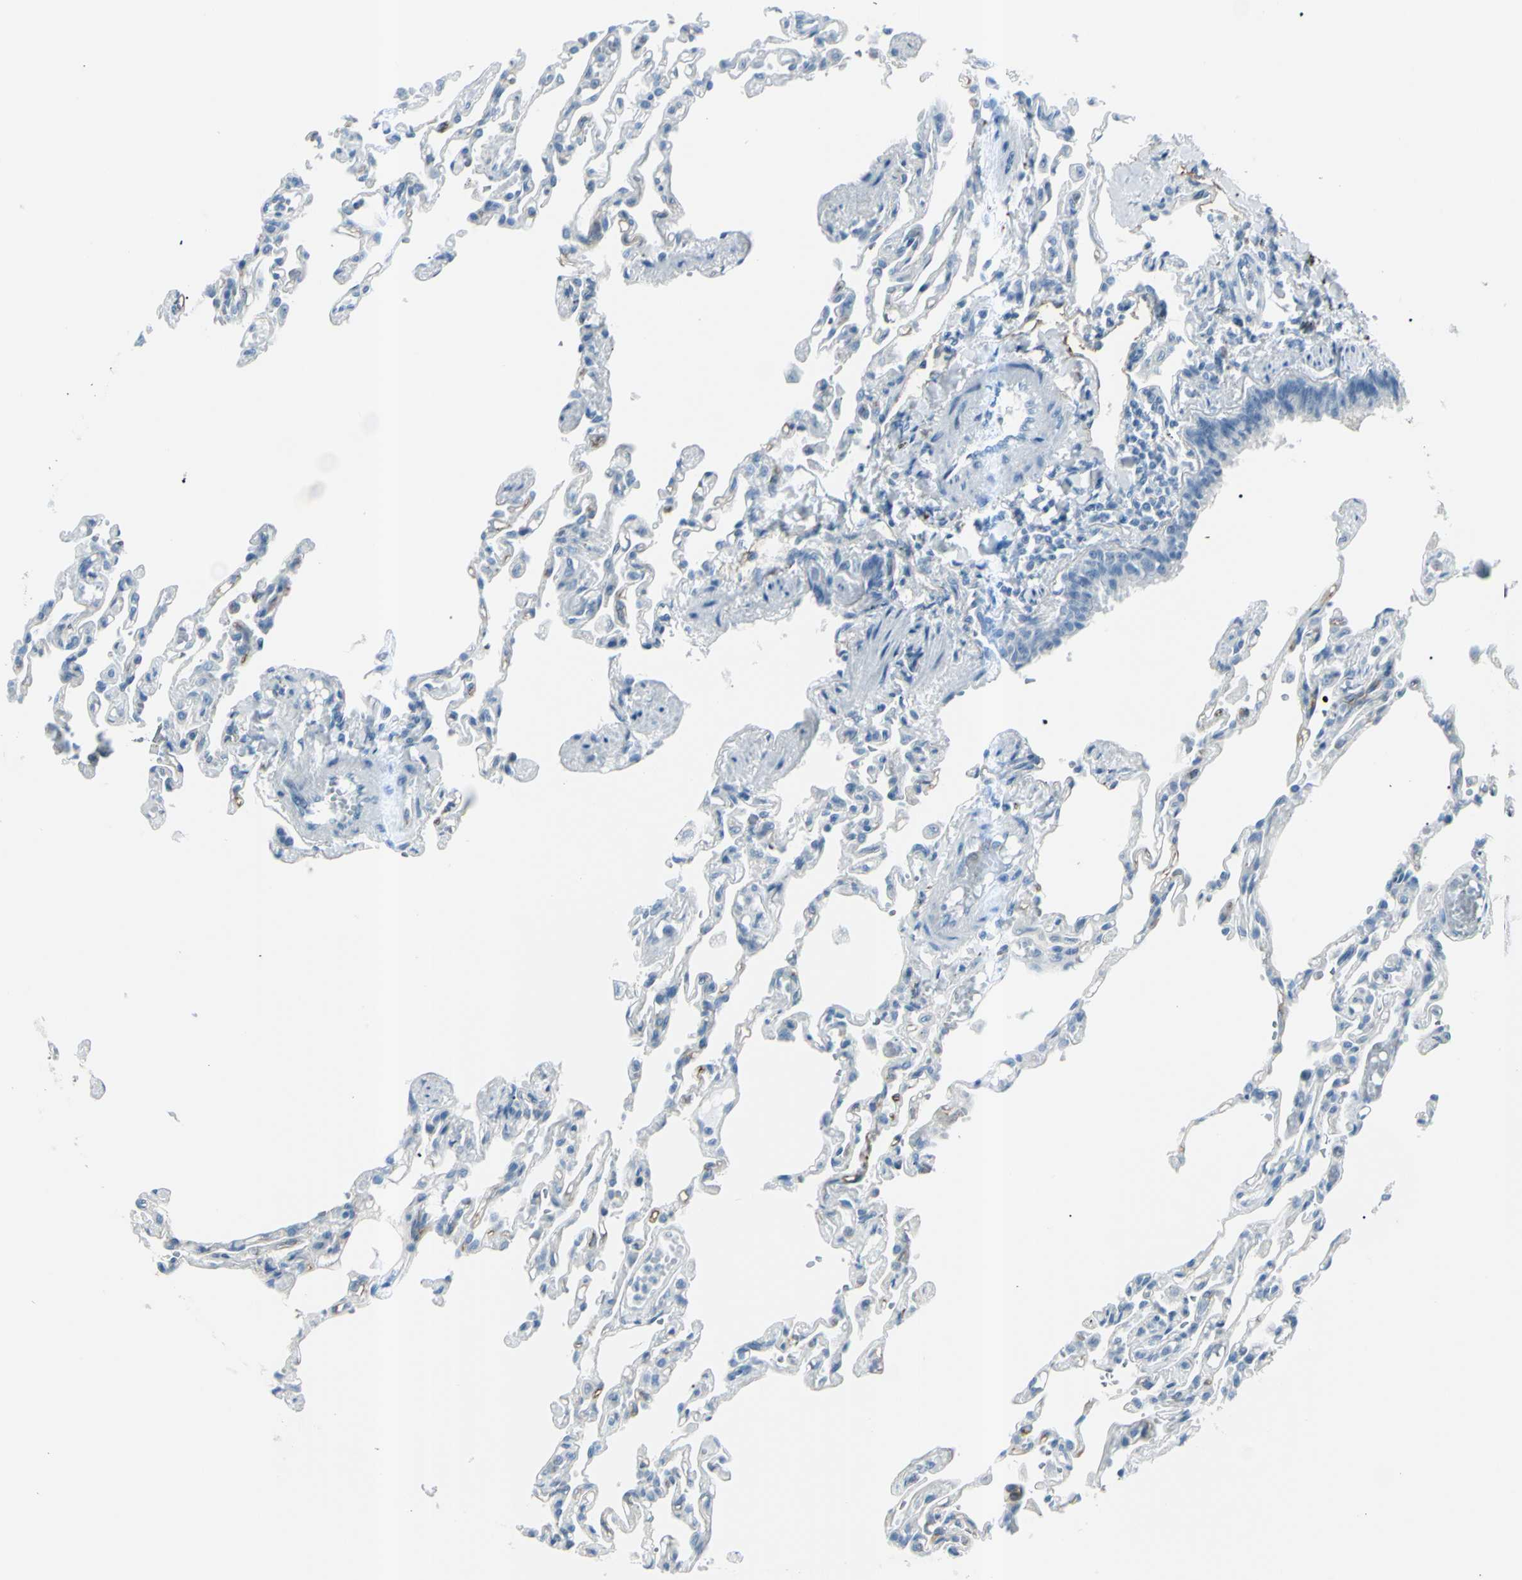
{"staining": {"intensity": "negative", "quantity": "none", "location": "none"}, "tissue": "lung", "cell_type": "Alveolar cells", "image_type": "normal", "snomed": [{"axis": "morphology", "description": "Normal tissue, NOS"}, {"axis": "topography", "description": "Lung"}], "caption": "The photomicrograph reveals no staining of alveolar cells in unremarkable lung. (Brightfield microscopy of DAB immunohistochemistry (IHC) at high magnification).", "gene": "GPR34", "patient": {"sex": "male", "age": 21}}